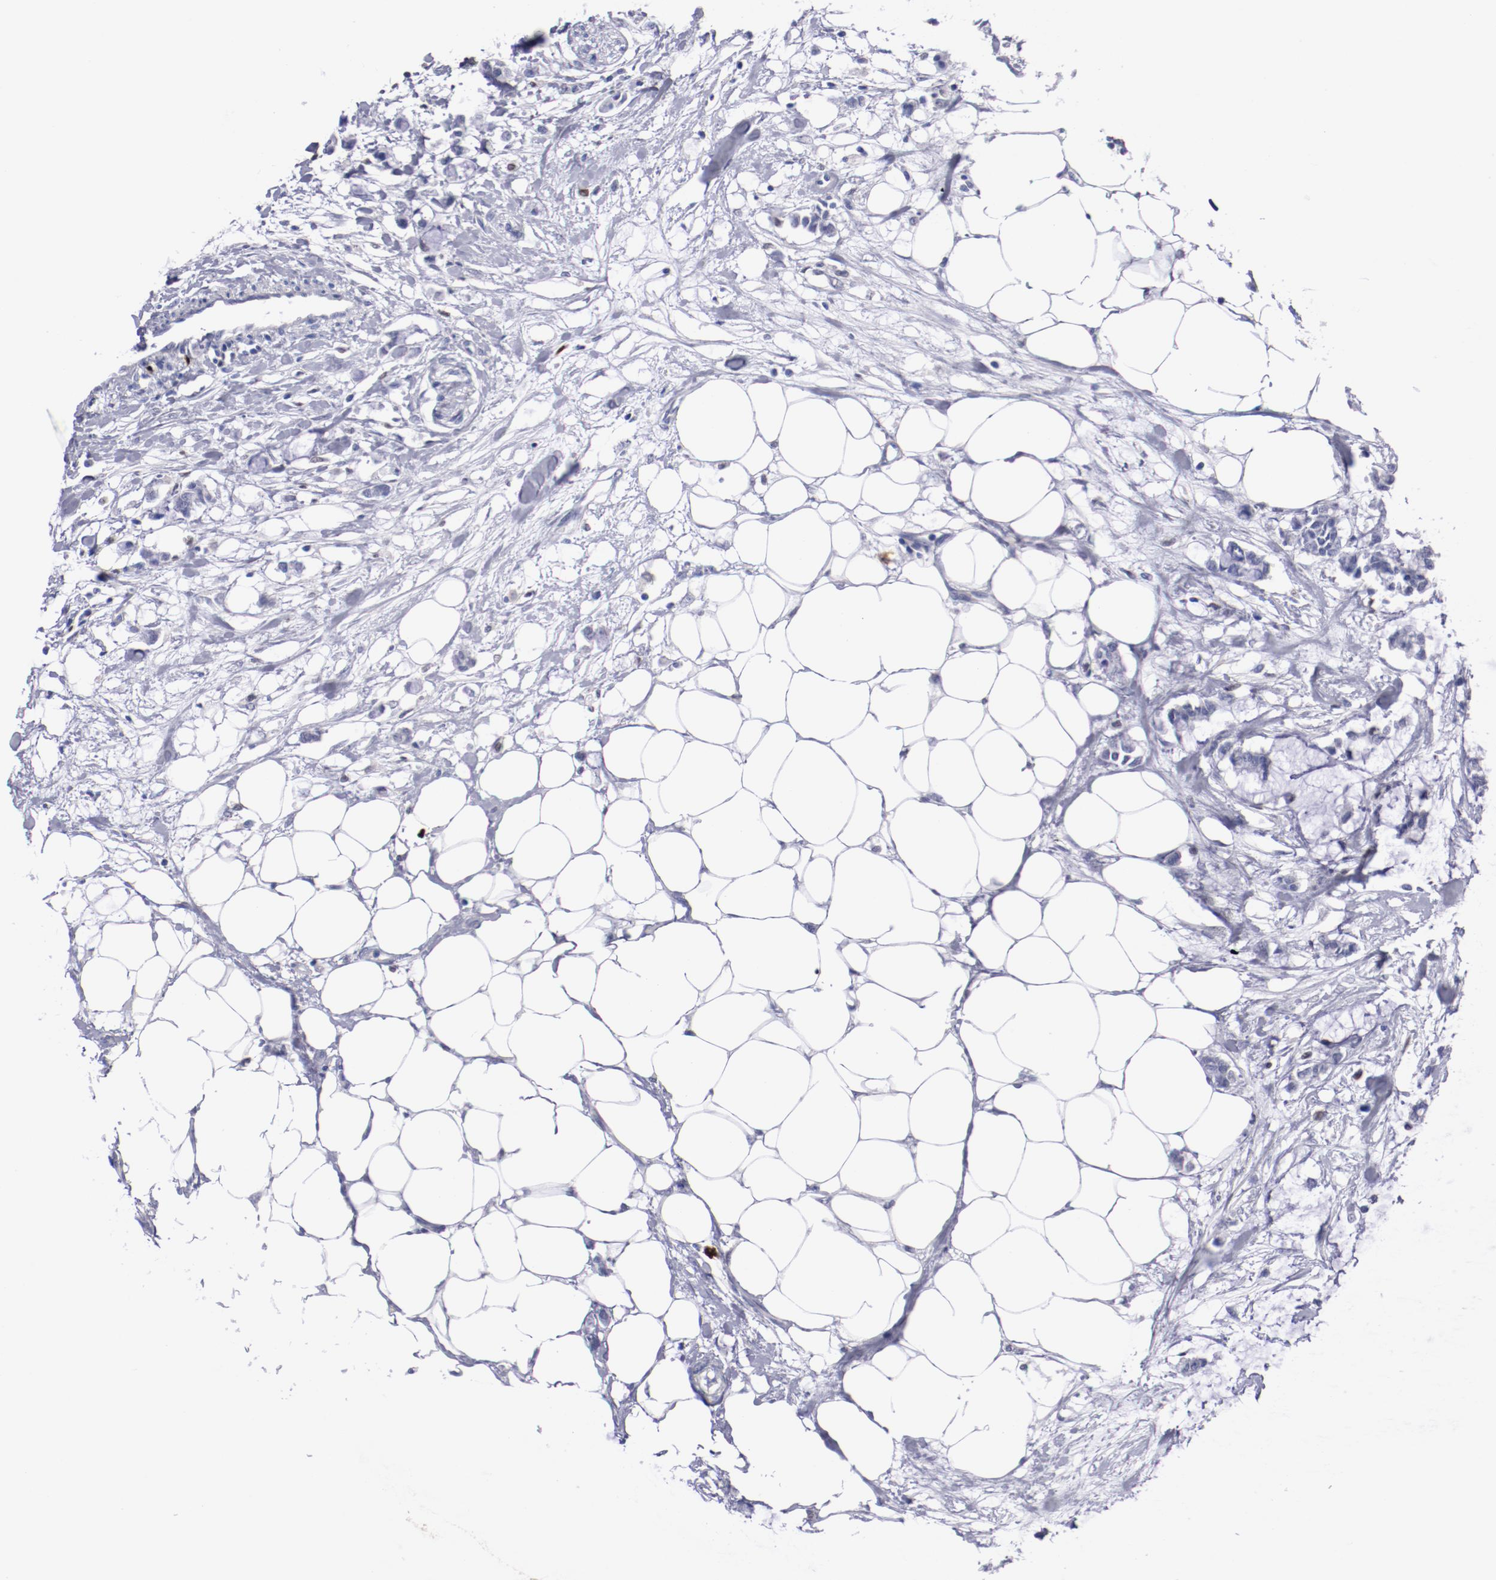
{"staining": {"intensity": "negative", "quantity": "none", "location": "none"}, "tissue": "colorectal cancer", "cell_type": "Tumor cells", "image_type": "cancer", "snomed": [{"axis": "morphology", "description": "Normal tissue, NOS"}, {"axis": "morphology", "description": "Adenocarcinoma, NOS"}, {"axis": "topography", "description": "Colon"}, {"axis": "topography", "description": "Peripheral nerve tissue"}], "caption": "The micrograph shows no staining of tumor cells in adenocarcinoma (colorectal).", "gene": "IRF8", "patient": {"sex": "male", "age": 14}}